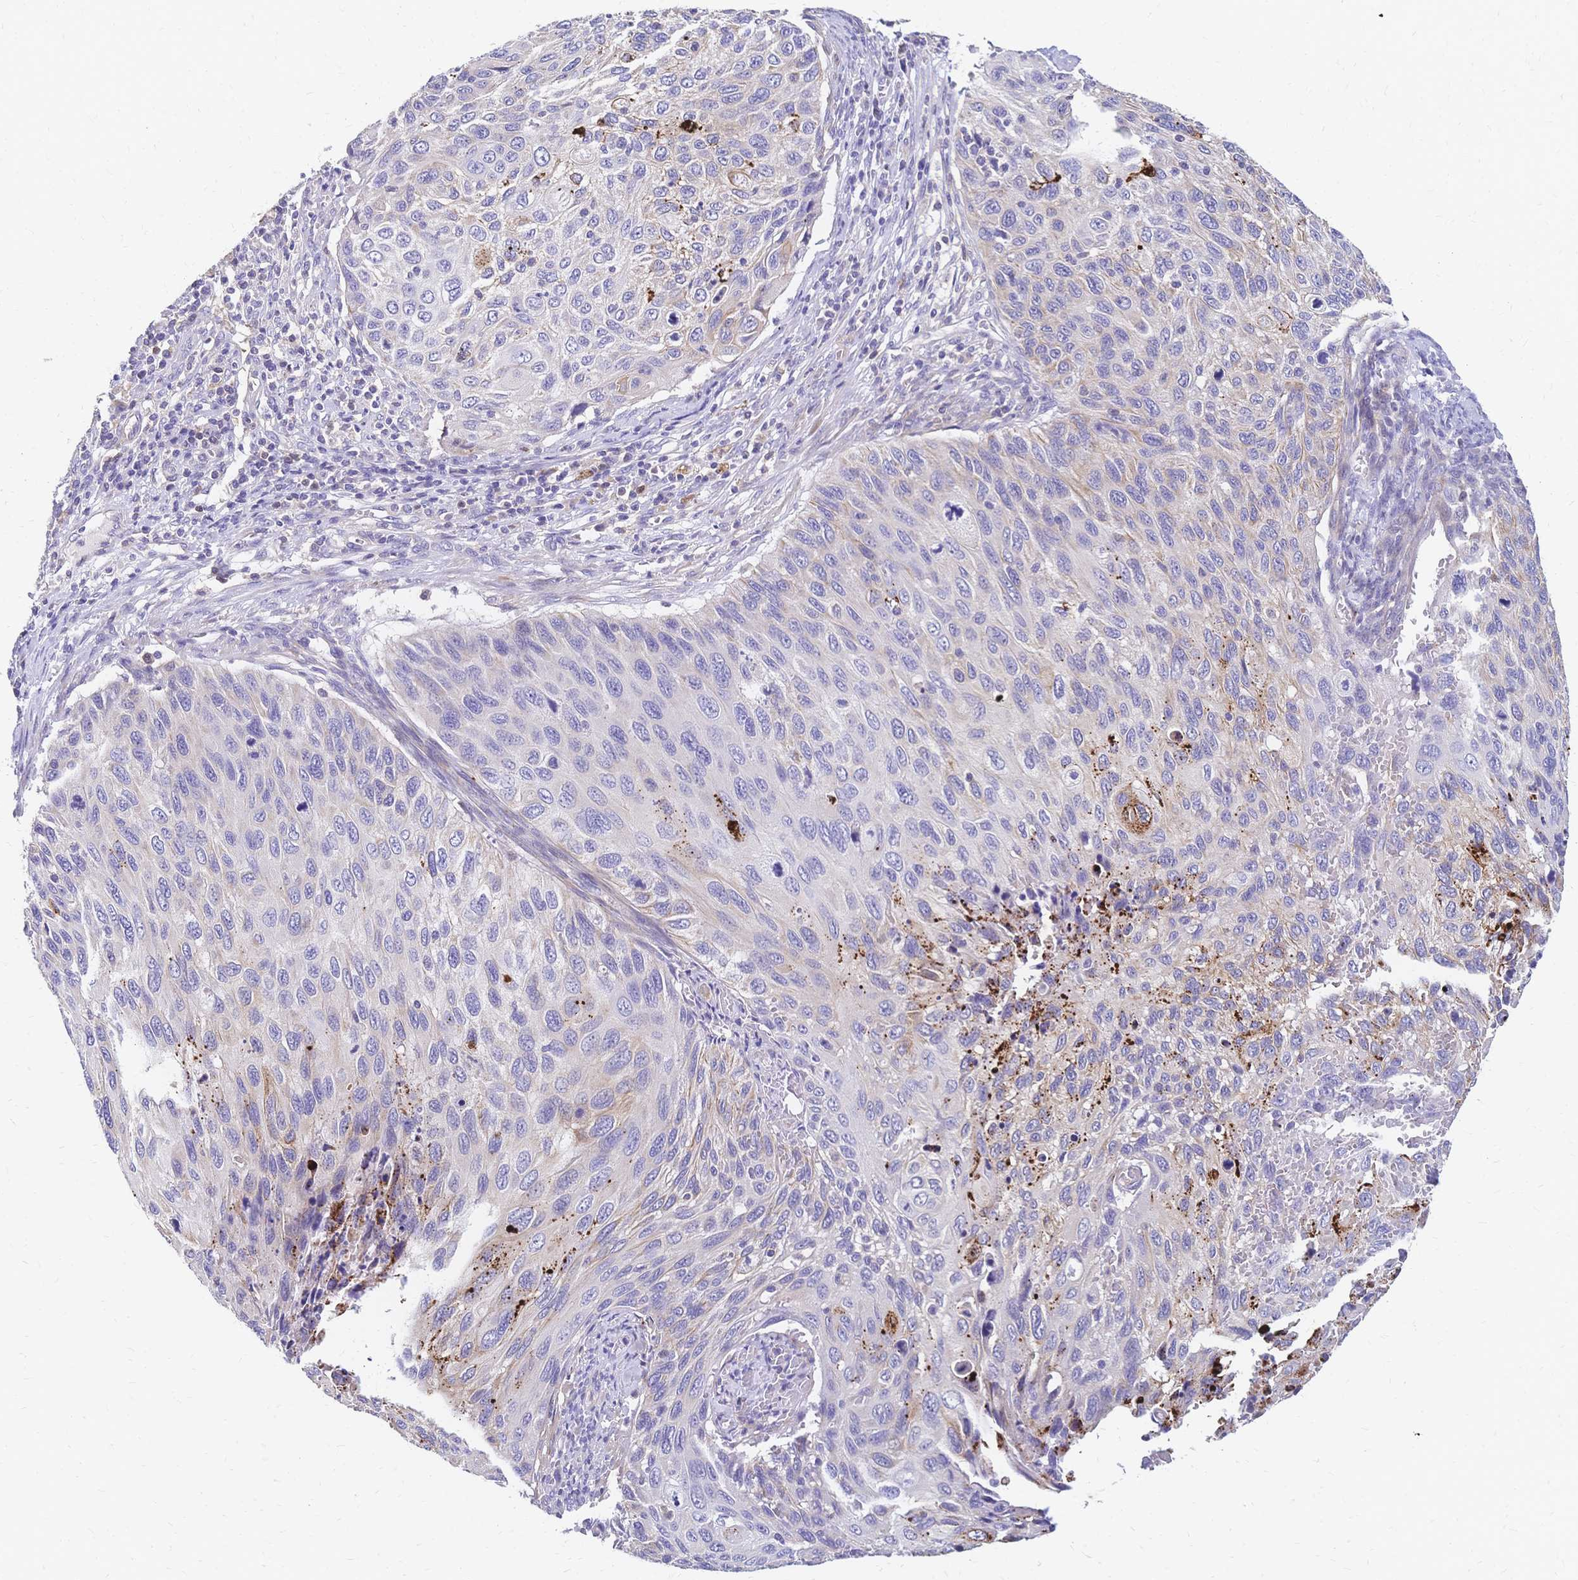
{"staining": {"intensity": "moderate", "quantity": "<25%", "location": "cytoplasmic/membranous"}, "tissue": "cervical cancer", "cell_type": "Tumor cells", "image_type": "cancer", "snomed": [{"axis": "morphology", "description": "Squamous cell carcinoma, NOS"}, {"axis": "topography", "description": "Cervix"}], "caption": "A high-resolution image shows immunohistochemistry staining of cervical squamous cell carcinoma, which reveals moderate cytoplasmic/membranous staining in about <25% of tumor cells.", "gene": "DTNB", "patient": {"sex": "female", "age": 70}}